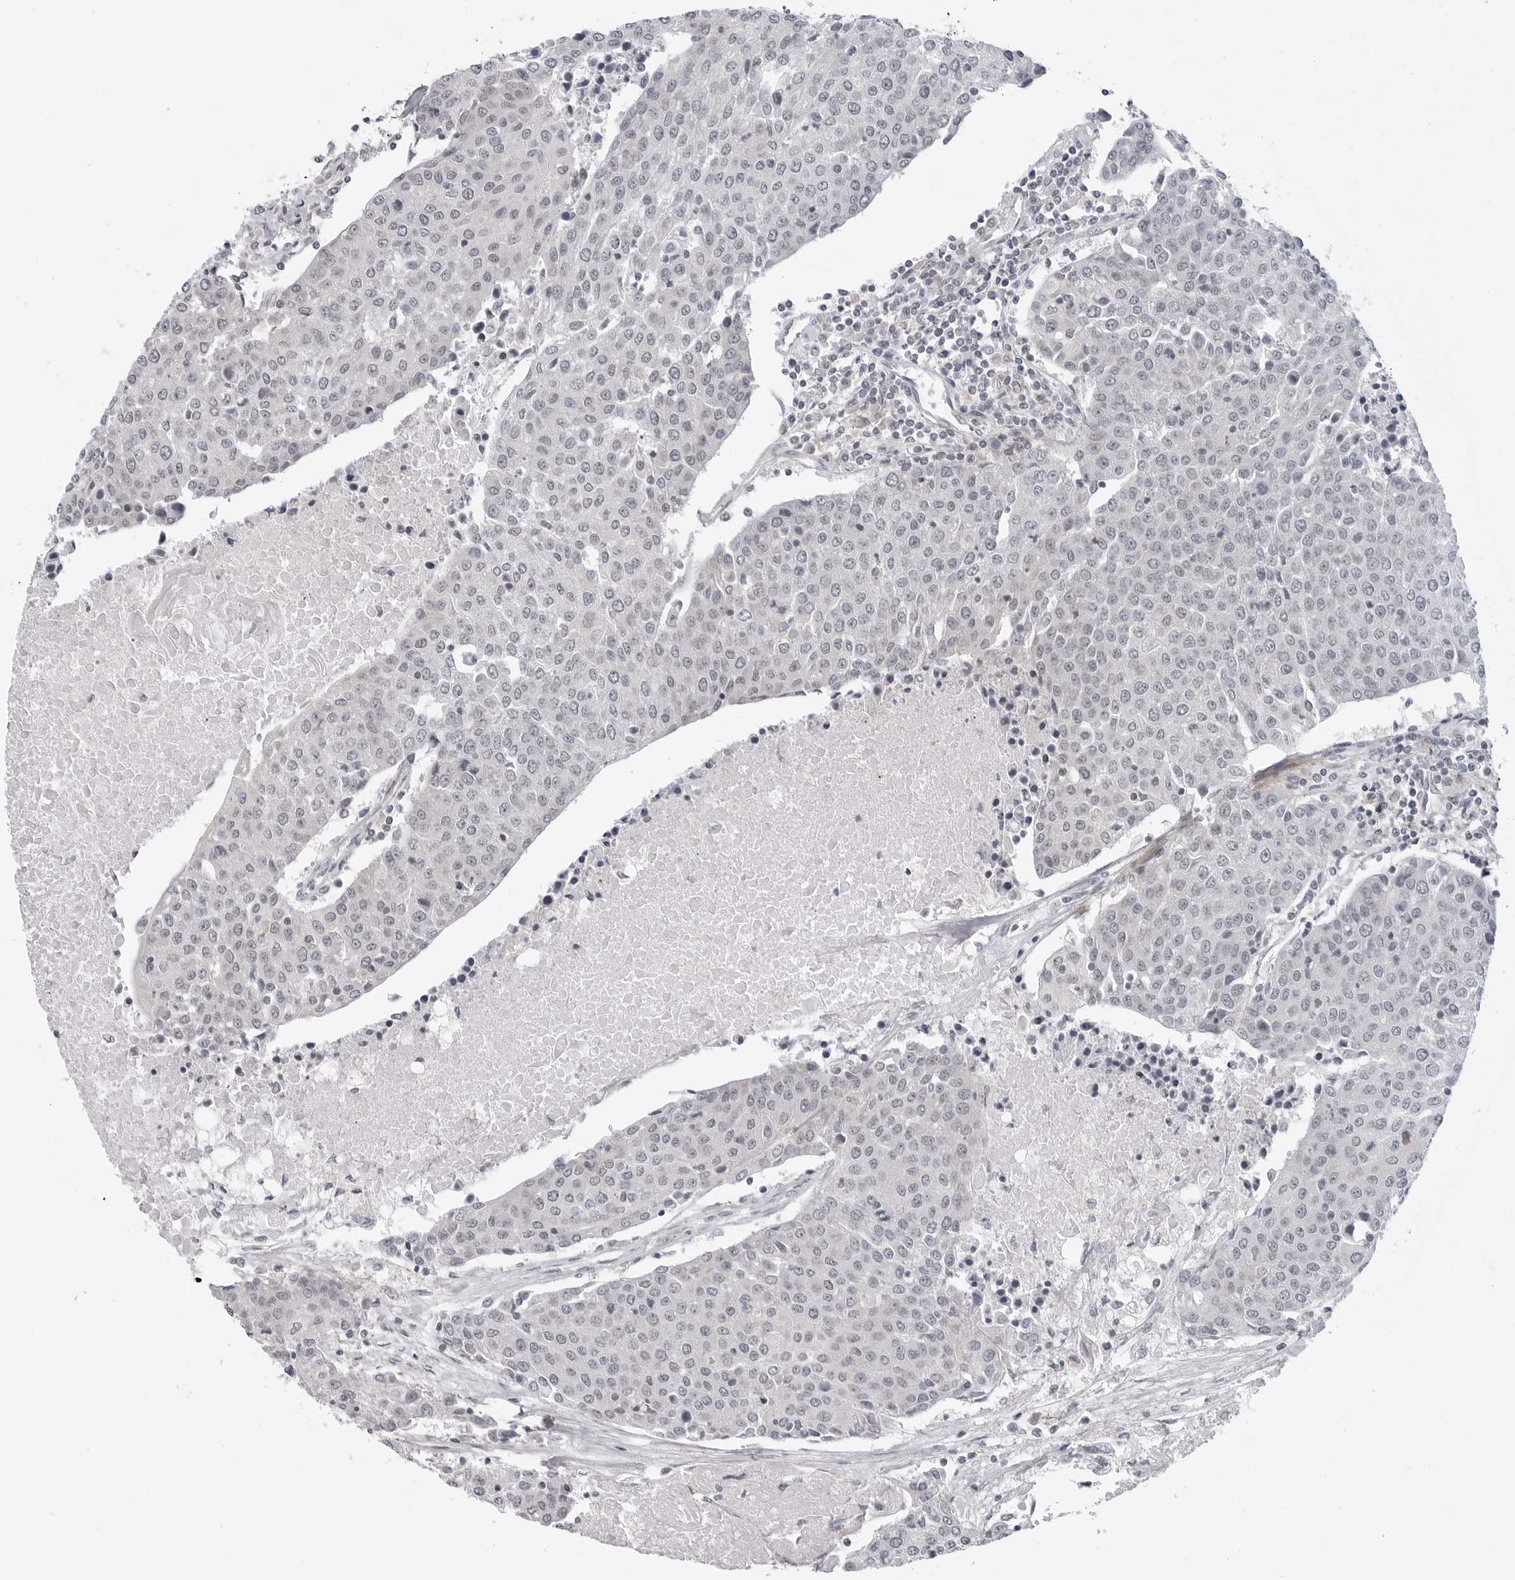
{"staining": {"intensity": "negative", "quantity": "none", "location": "none"}, "tissue": "urothelial cancer", "cell_type": "Tumor cells", "image_type": "cancer", "snomed": [{"axis": "morphology", "description": "Urothelial carcinoma, High grade"}, {"axis": "topography", "description": "Urinary bladder"}], "caption": "Immunohistochemistry (IHC) of human urothelial cancer exhibits no staining in tumor cells.", "gene": "ADAMTS5", "patient": {"sex": "female", "age": 85}}